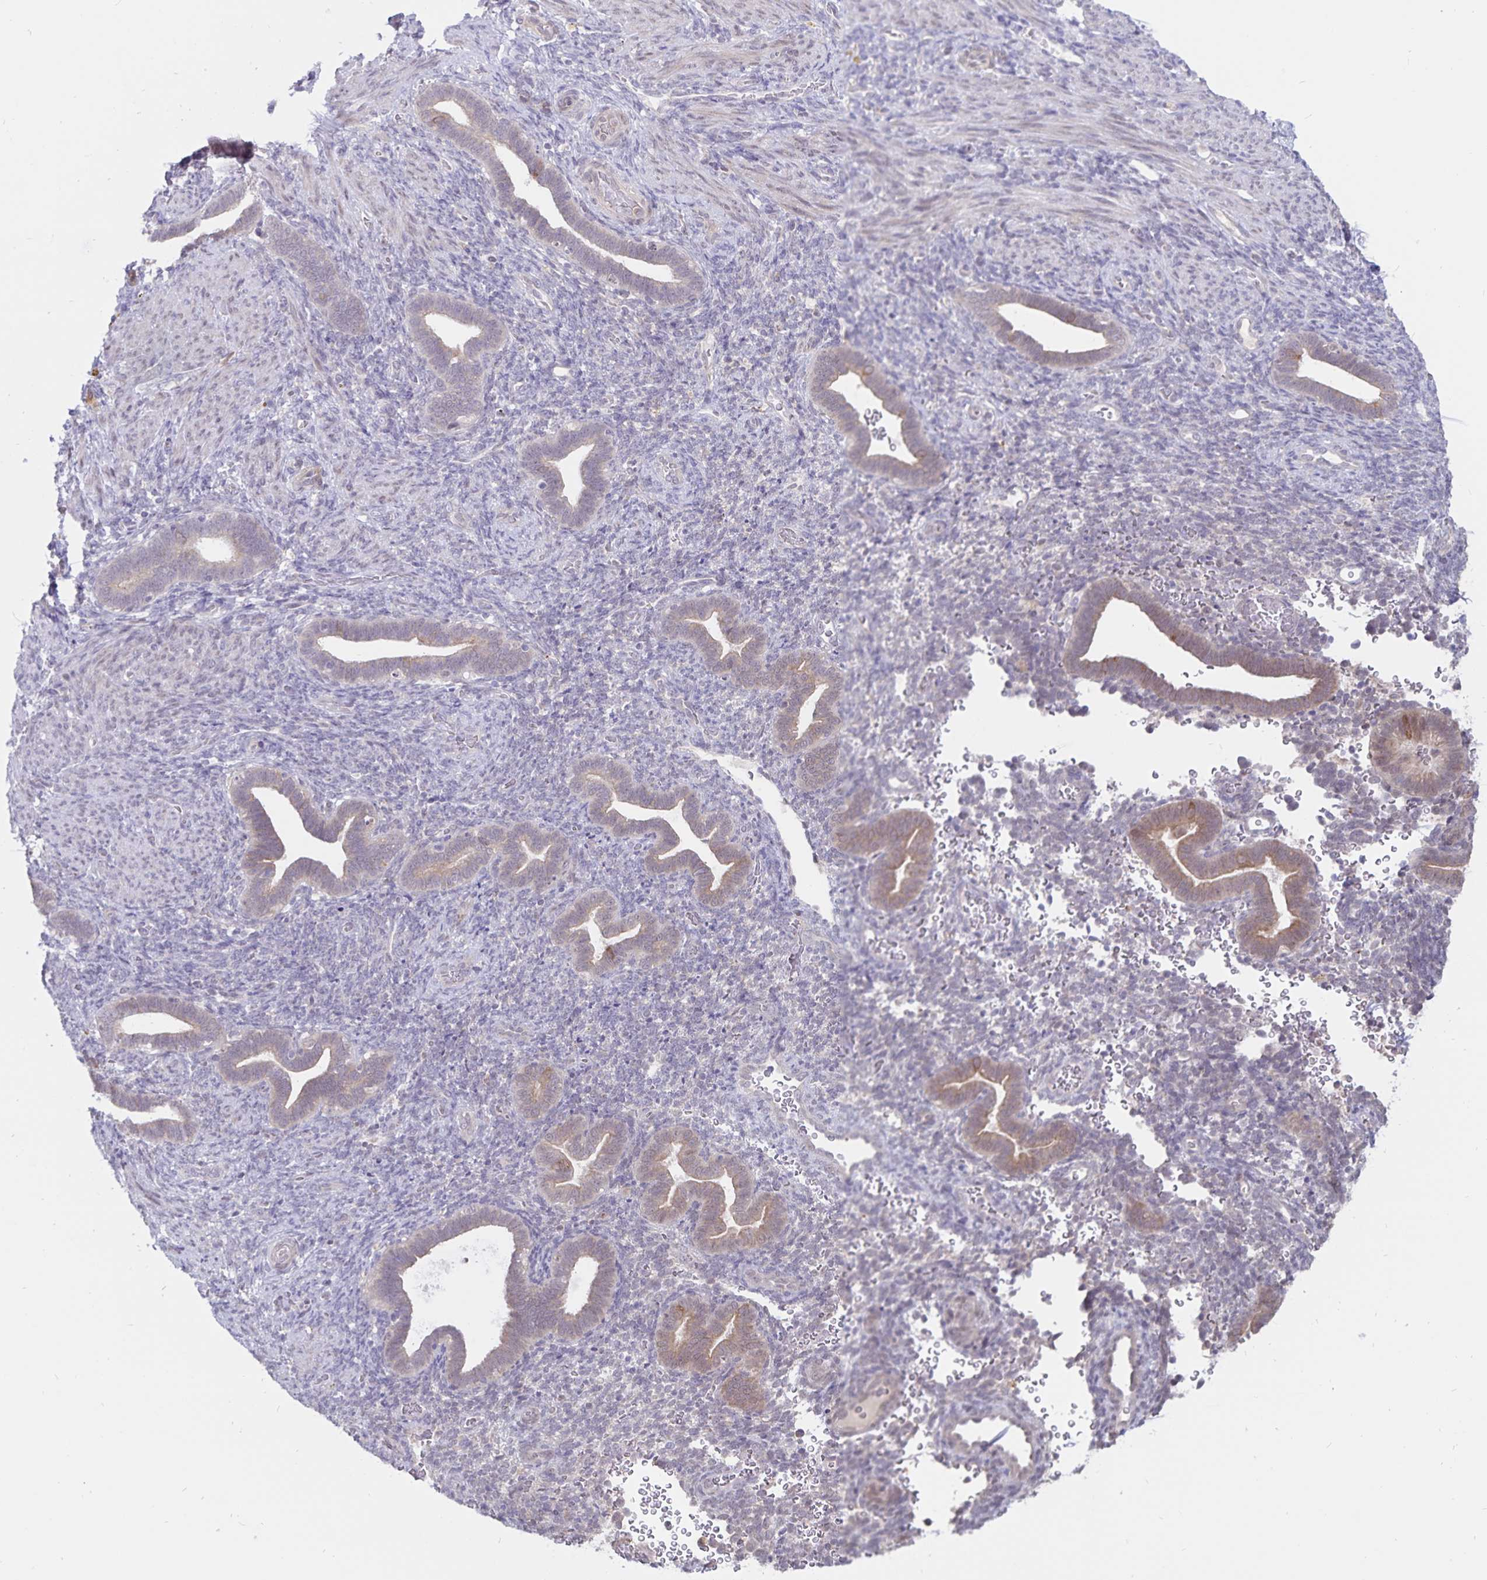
{"staining": {"intensity": "negative", "quantity": "none", "location": "none"}, "tissue": "endometrium", "cell_type": "Cells in endometrial stroma", "image_type": "normal", "snomed": [{"axis": "morphology", "description": "Normal tissue, NOS"}, {"axis": "topography", "description": "Endometrium"}], "caption": "Photomicrograph shows no significant protein staining in cells in endometrial stroma of normal endometrium.", "gene": "ATP2A2", "patient": {"sex": "female", "age": 34}}